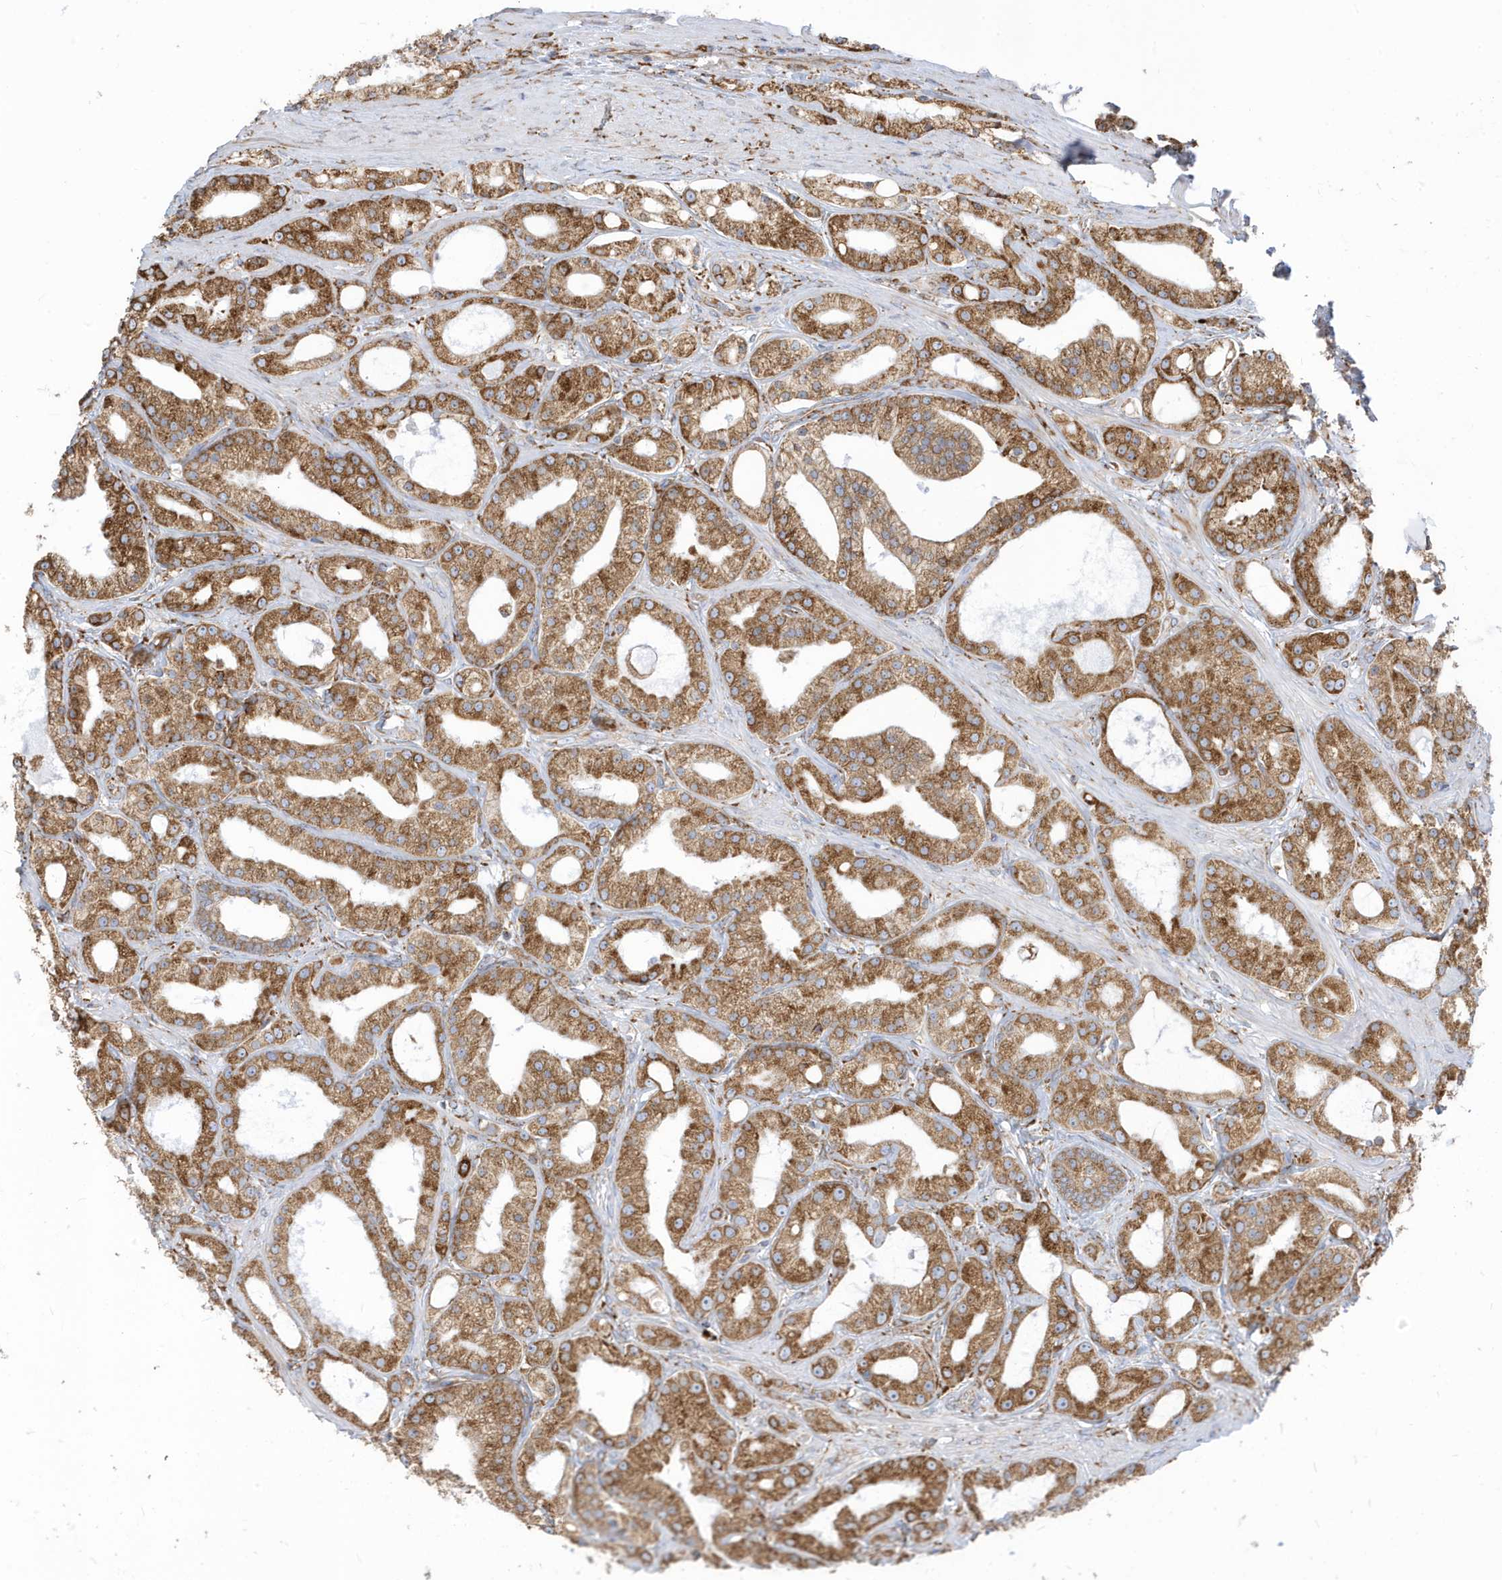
{"staining": {"intensity": "strong", "quantity": ">75%", "location": "cytoplasmic/membranous"}, "tissue": "prostate cancer", "cell_type": "Tumor cells", "image_type": "cancer", "snomed": [{"axis": "morphology", "description": "Adenocarcinoma, Low grade"}, {"axis": "topography", "description": "Prostate"}], "caption": "This photomicrograph reveals adenocarcinoma (low-grade) (prostate) stained with immunohistochemistry (IHC) to label a protein in brown. The cytoplasmic/membranous of tumor cells show strong positivity for the protein. Nuclei are counter-stained blue.", "gene": "PDIA6", "patient": {"sex": "male", "age": 67}}